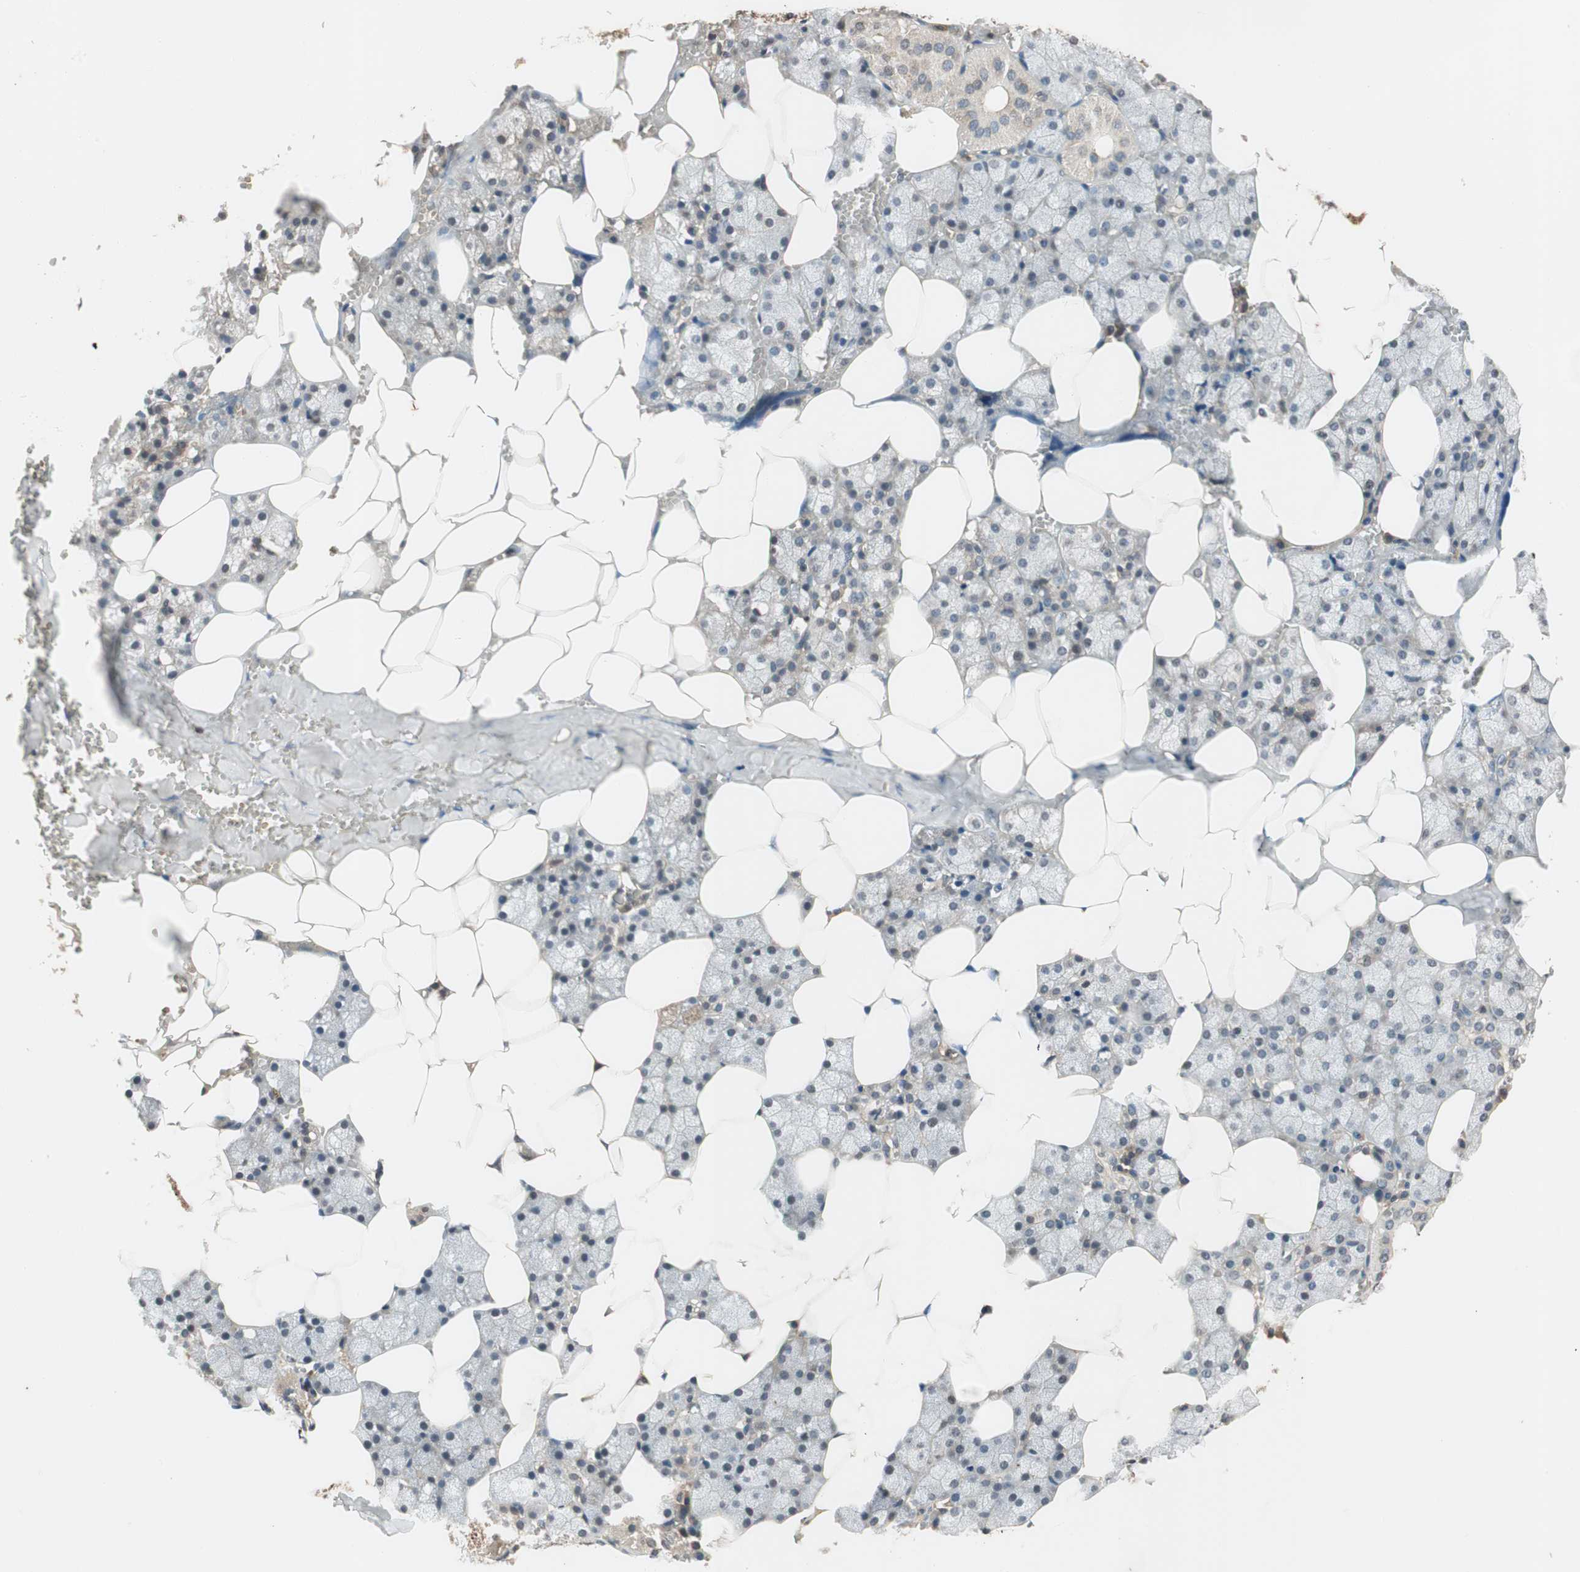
{"staining": {"intensity": "weak", "quantity": "25%-75%", "location": "cytoplasmic/membranous"}, "tissue": "salivary gland", "cell_type": "Glandular cells", "image_type": "normal", "snomed": [{"axis": "morphology", "description": "Normal tissue, NOS"}, {"axis": "topography", "description": "Salivary gland"}], "caption": "Normal salivary gland shows weak cytoplasmic/membranous positivity in approximately 25%-75% of glandular cells, visualized by immunohistochemistry. (DAB IHC, brown staining for protein, blue staining for nuclei).", "gene": "GCLM", "patient": {"sex": "male", "age": 62}}